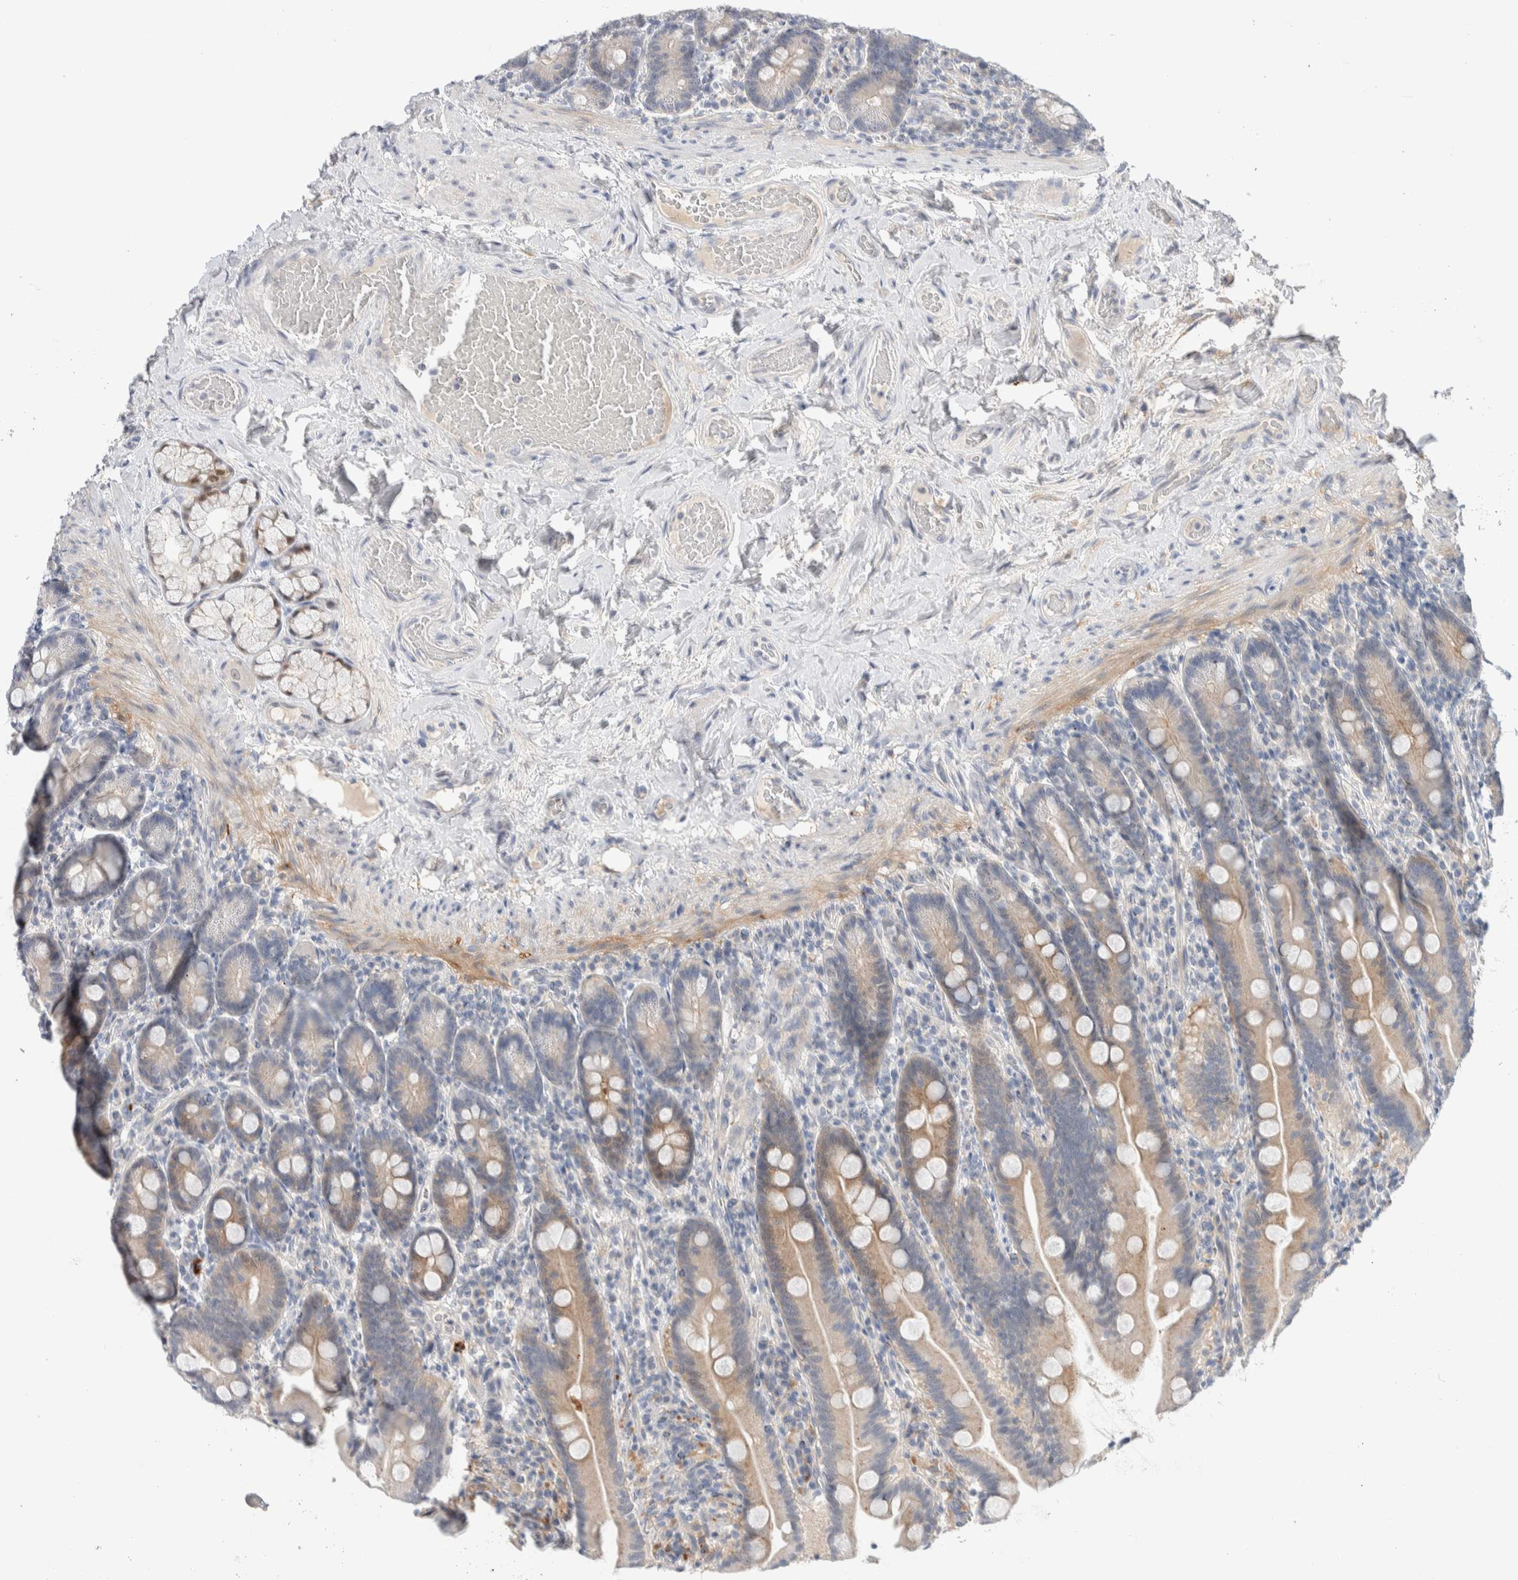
{"staining": {"intensity": "weak", "quantity": "25%-75%", "location": "cytoplasmic/membranous"}, "tissue": "duodenum", "cell_type": "Glandular cells", "image_type": "normal", "snomed": [{"axis": "morphology", "description": "Normal tissue, NOS"}, {"axis": "topography", "description": "Duodenum"}], "caption": "Weak cytoplasmic/membranous expression for a protein is present in about 25%-75% of glandular cells of normal duodenum using immunohistochemistry (IHC).", "gene": "DNAJB6", "patient": {"sex": "male", "age": 54}}